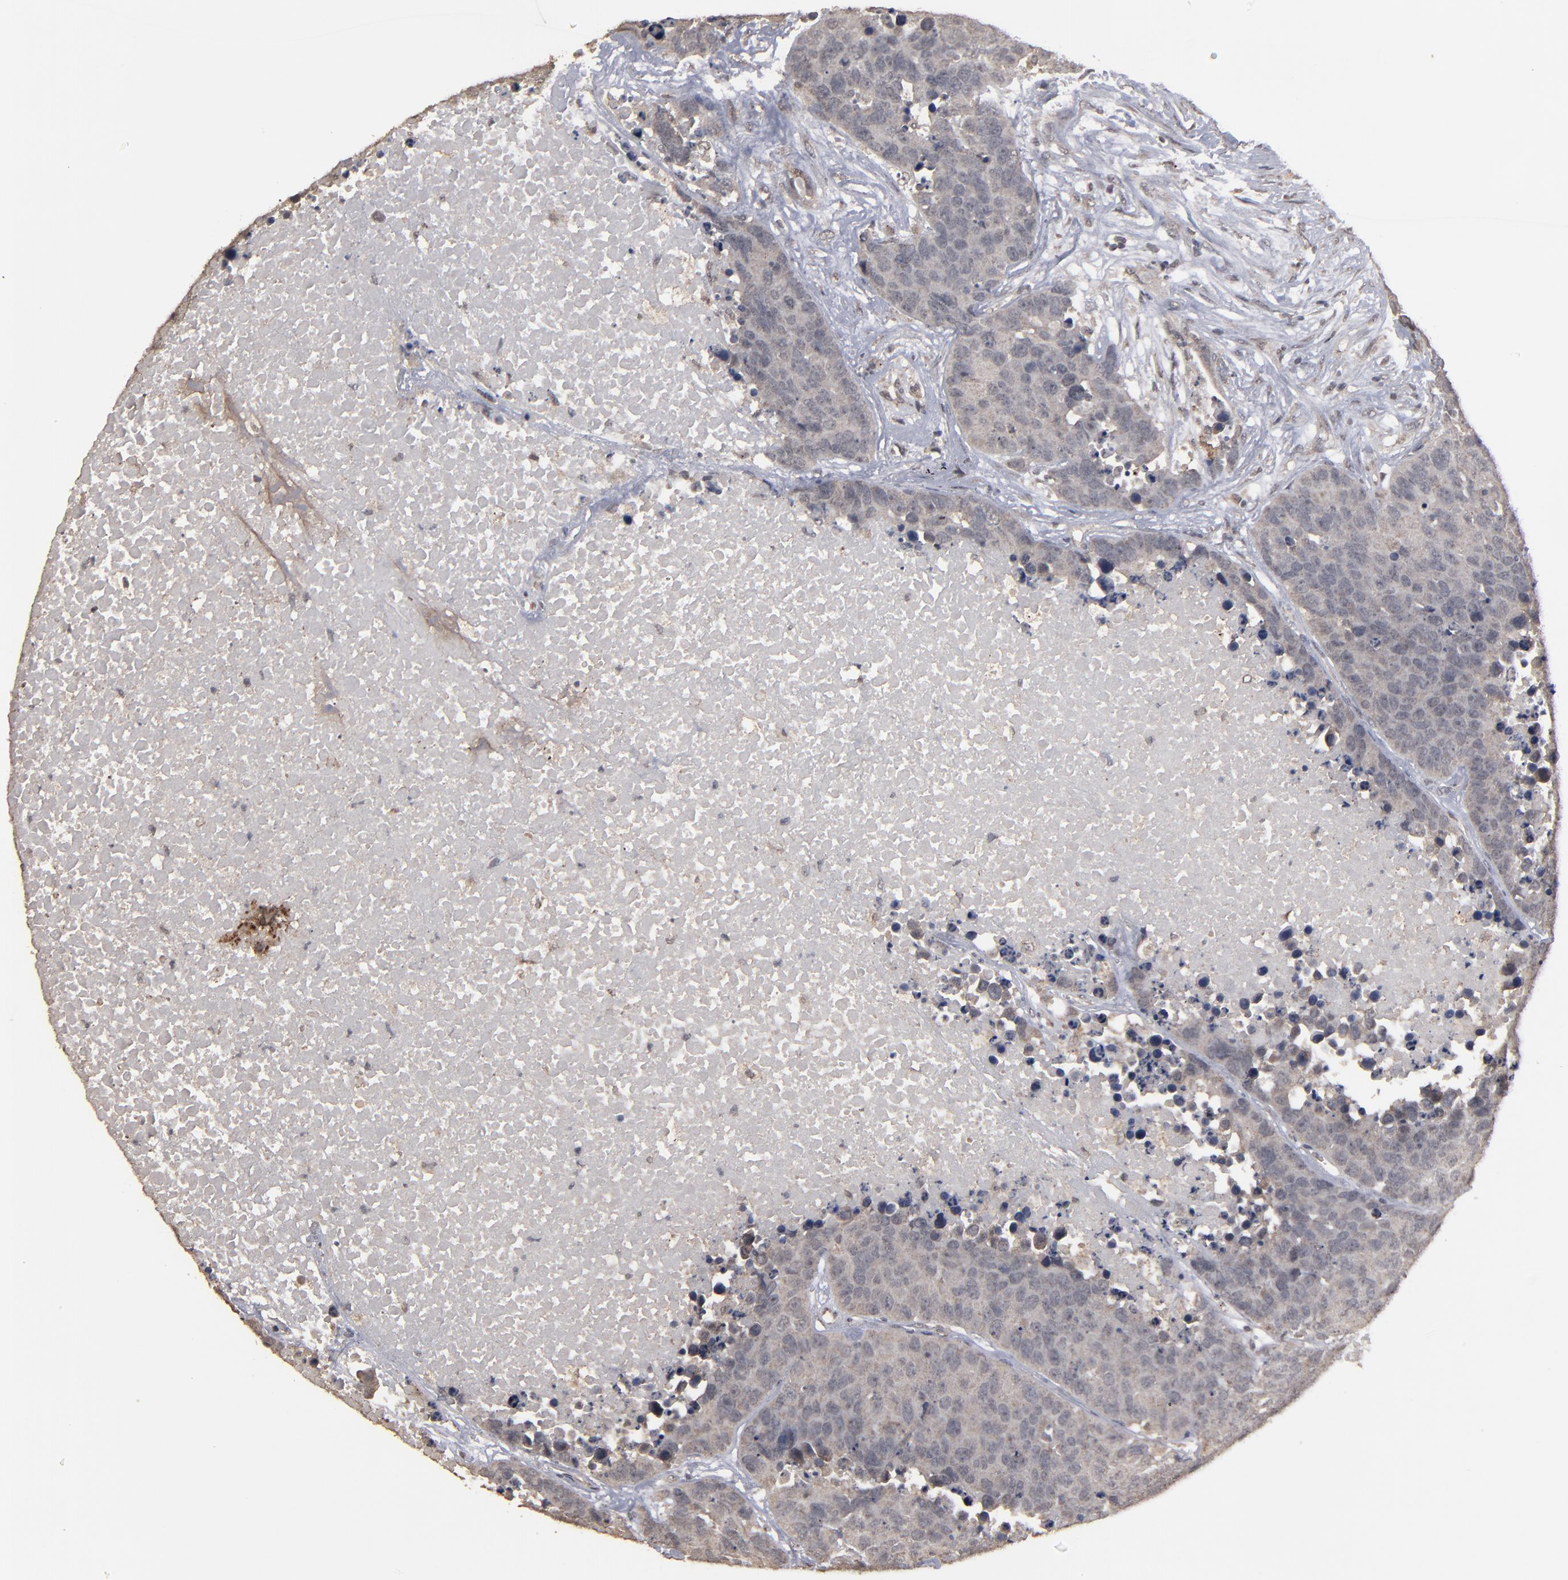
{"staining": {"intensity": "weak", "quantity": "25%-75%", "location": "cytoplasmic/membranous,nuclear"}, "tissue": "carcinoid", "cell_type": "Tumor cells", "image_type": "cancer", "snomed": [{"axis": "morphology", "description": "Carcinoid, malignant, NOS"}, {"axis": "topography", "description": "Lung"}], "caption": "This is a histology image of IHC staining of malignant carcinoid, which shows weak staining in the cytoplasmic/membranous and nuclear of tumor cells.", "gene": "SLC22A17", "patient": {"sex": "male", "age": 60}}